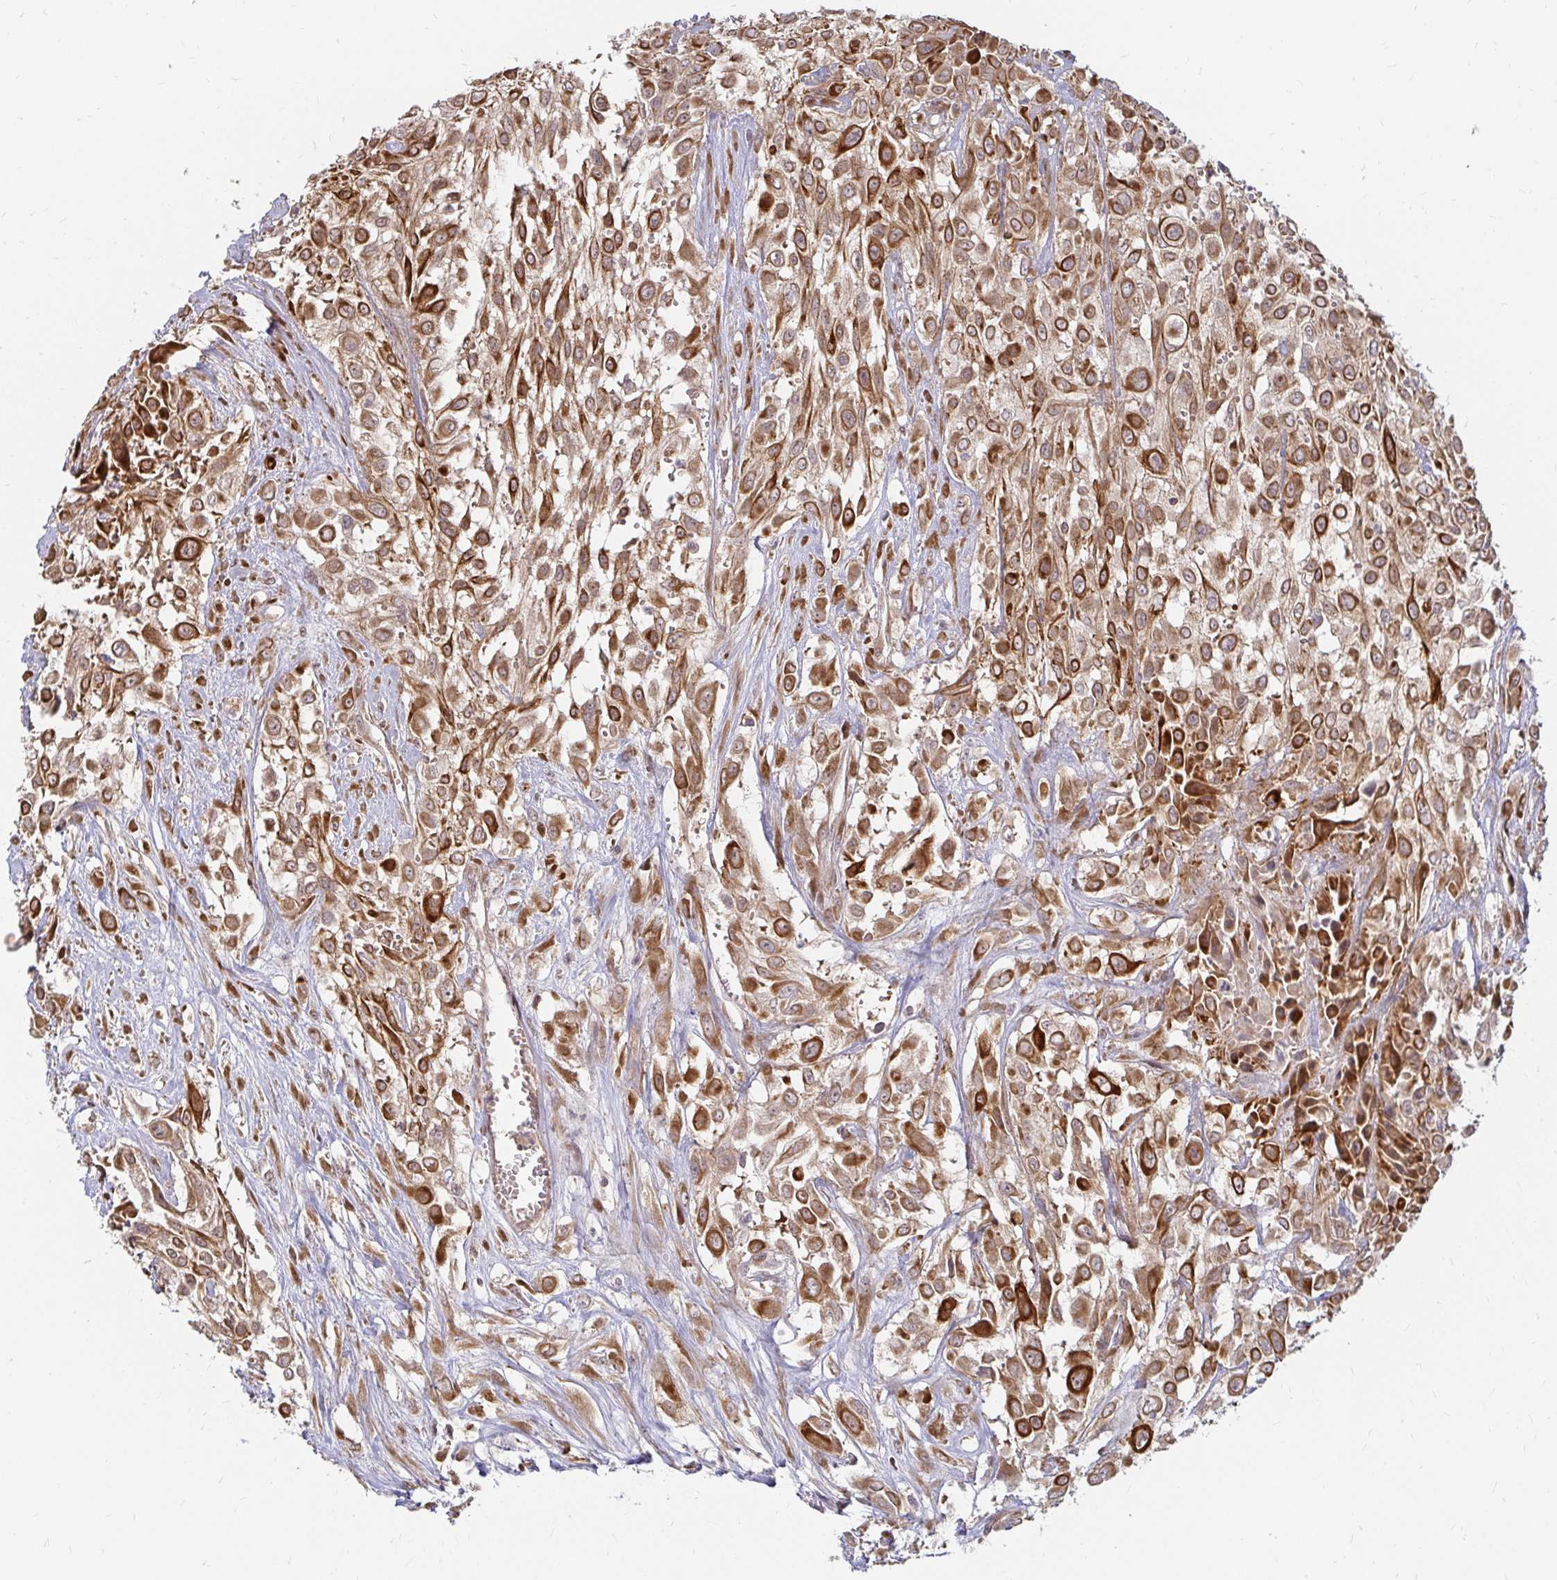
{"staining": {"intensity": "moderate", "quantity": ">75%", "location": "cytoplasmic/membranous"}, "tissue": "urothelial cancer", "cell_type": "Tumor cells", "image_type": "cancer", "snomed": [{"axis": "morphology", "description": "Urothelial carcinoma, High grade"}, {"axis": "topography", "description": "Urinary bladder"}], "caption": "Immunohistochemical staining of human high-grade urothelial carcinoma exhibits moderate cytoplasmic/membranous protein expression in approximately >75% of tumor cells.", "gene": "CAST", "patient": {"sex": "male", "age": 57}}